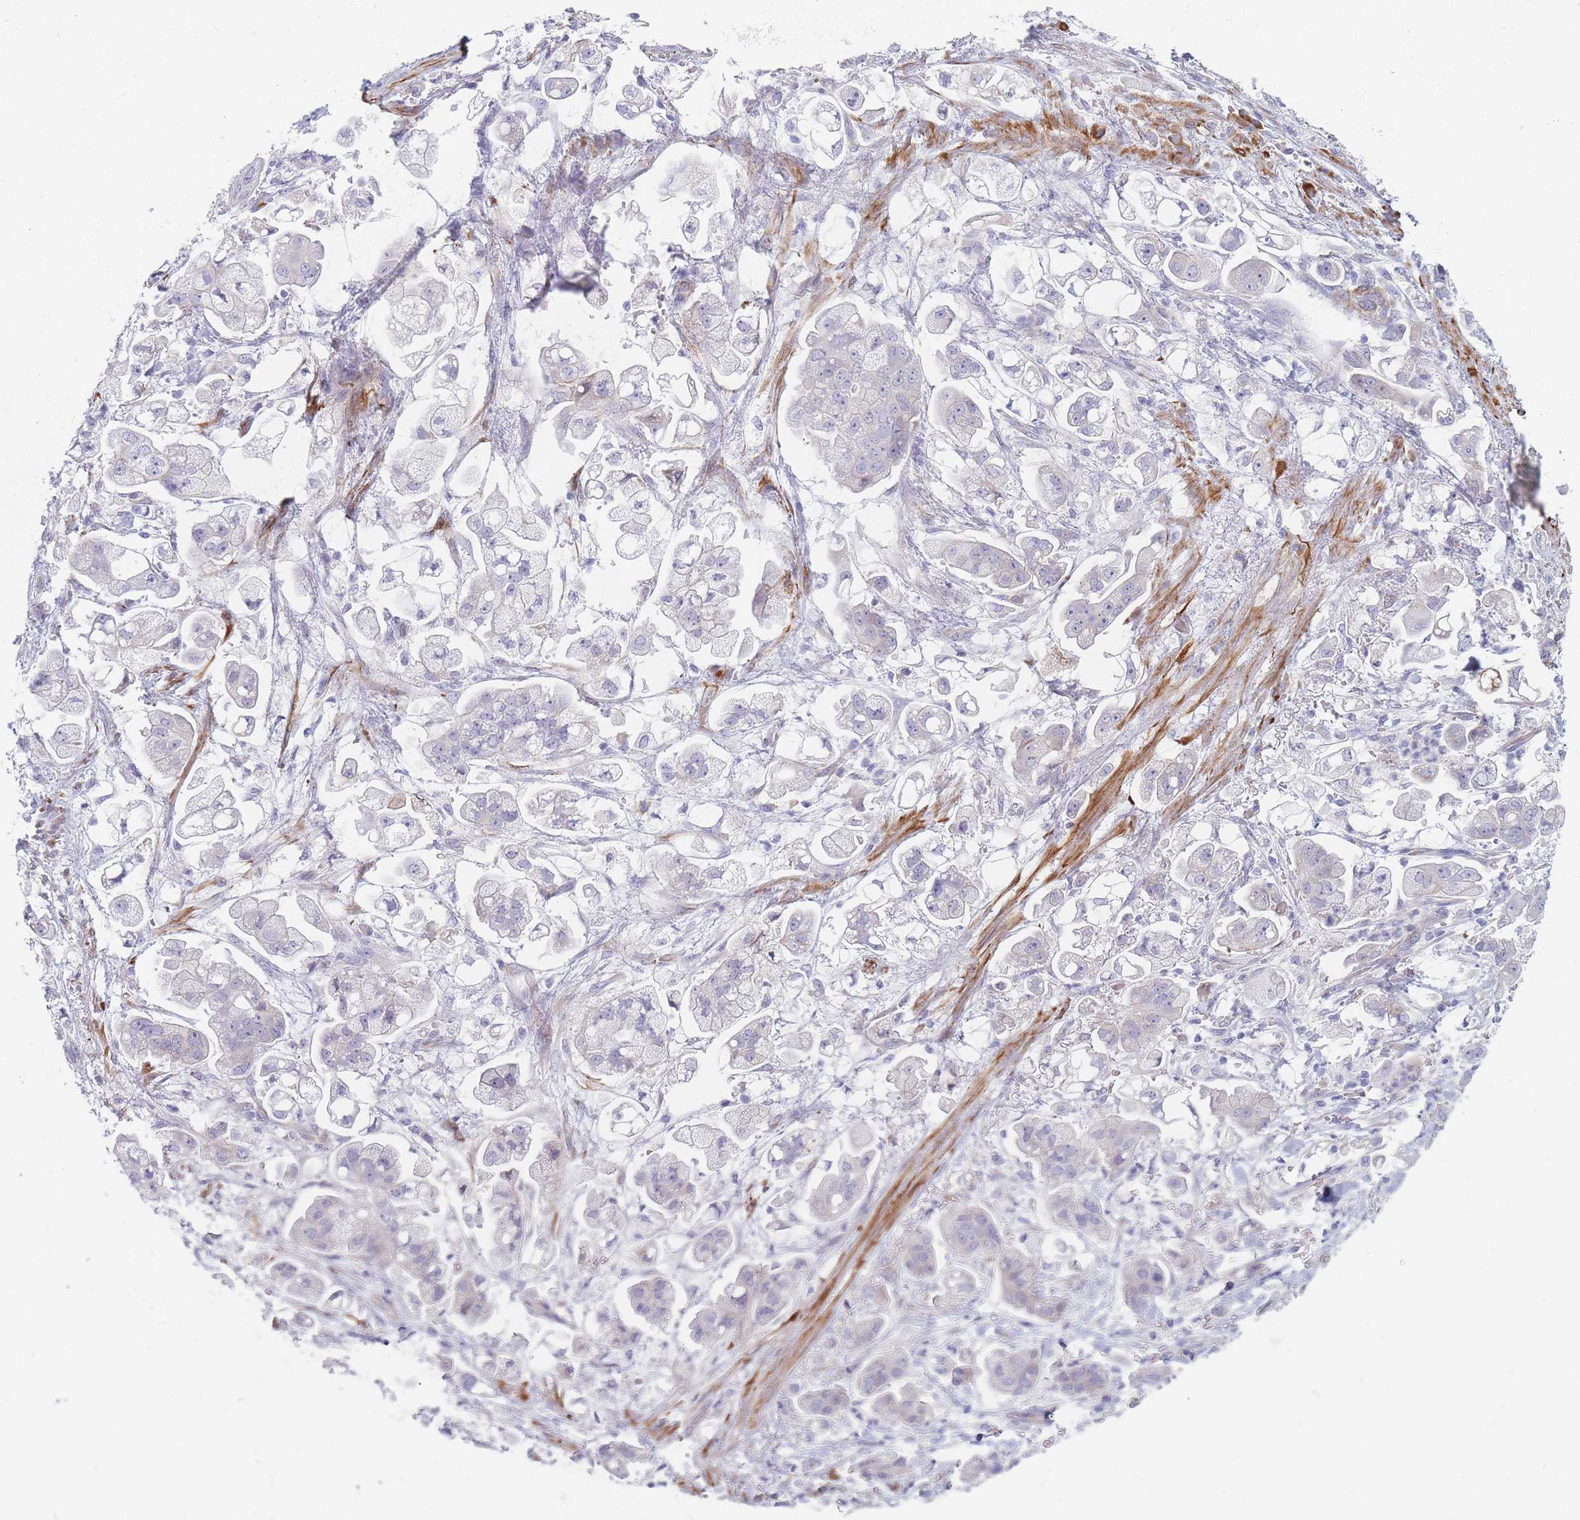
{"staining": {"intensity": "negative", "quantity": "none", "location": "none"}, "tissue": "stomach cancer", "cell_type": "Tumor cells", "image_type": "cancer", "snomed": [{"axis": "morphology", "description": "Adenocarcinoma, NOS"}, {"axis": "topography", "description": "Stomach"}], "caption": "This is a photomicrograph of immunohistochemistry (IHC) staining of stomach adenocarcinoma, which shows no expression in tumor cells.", "gene": "ERBIN", "patient": {"sex": "male", "age": 62}}